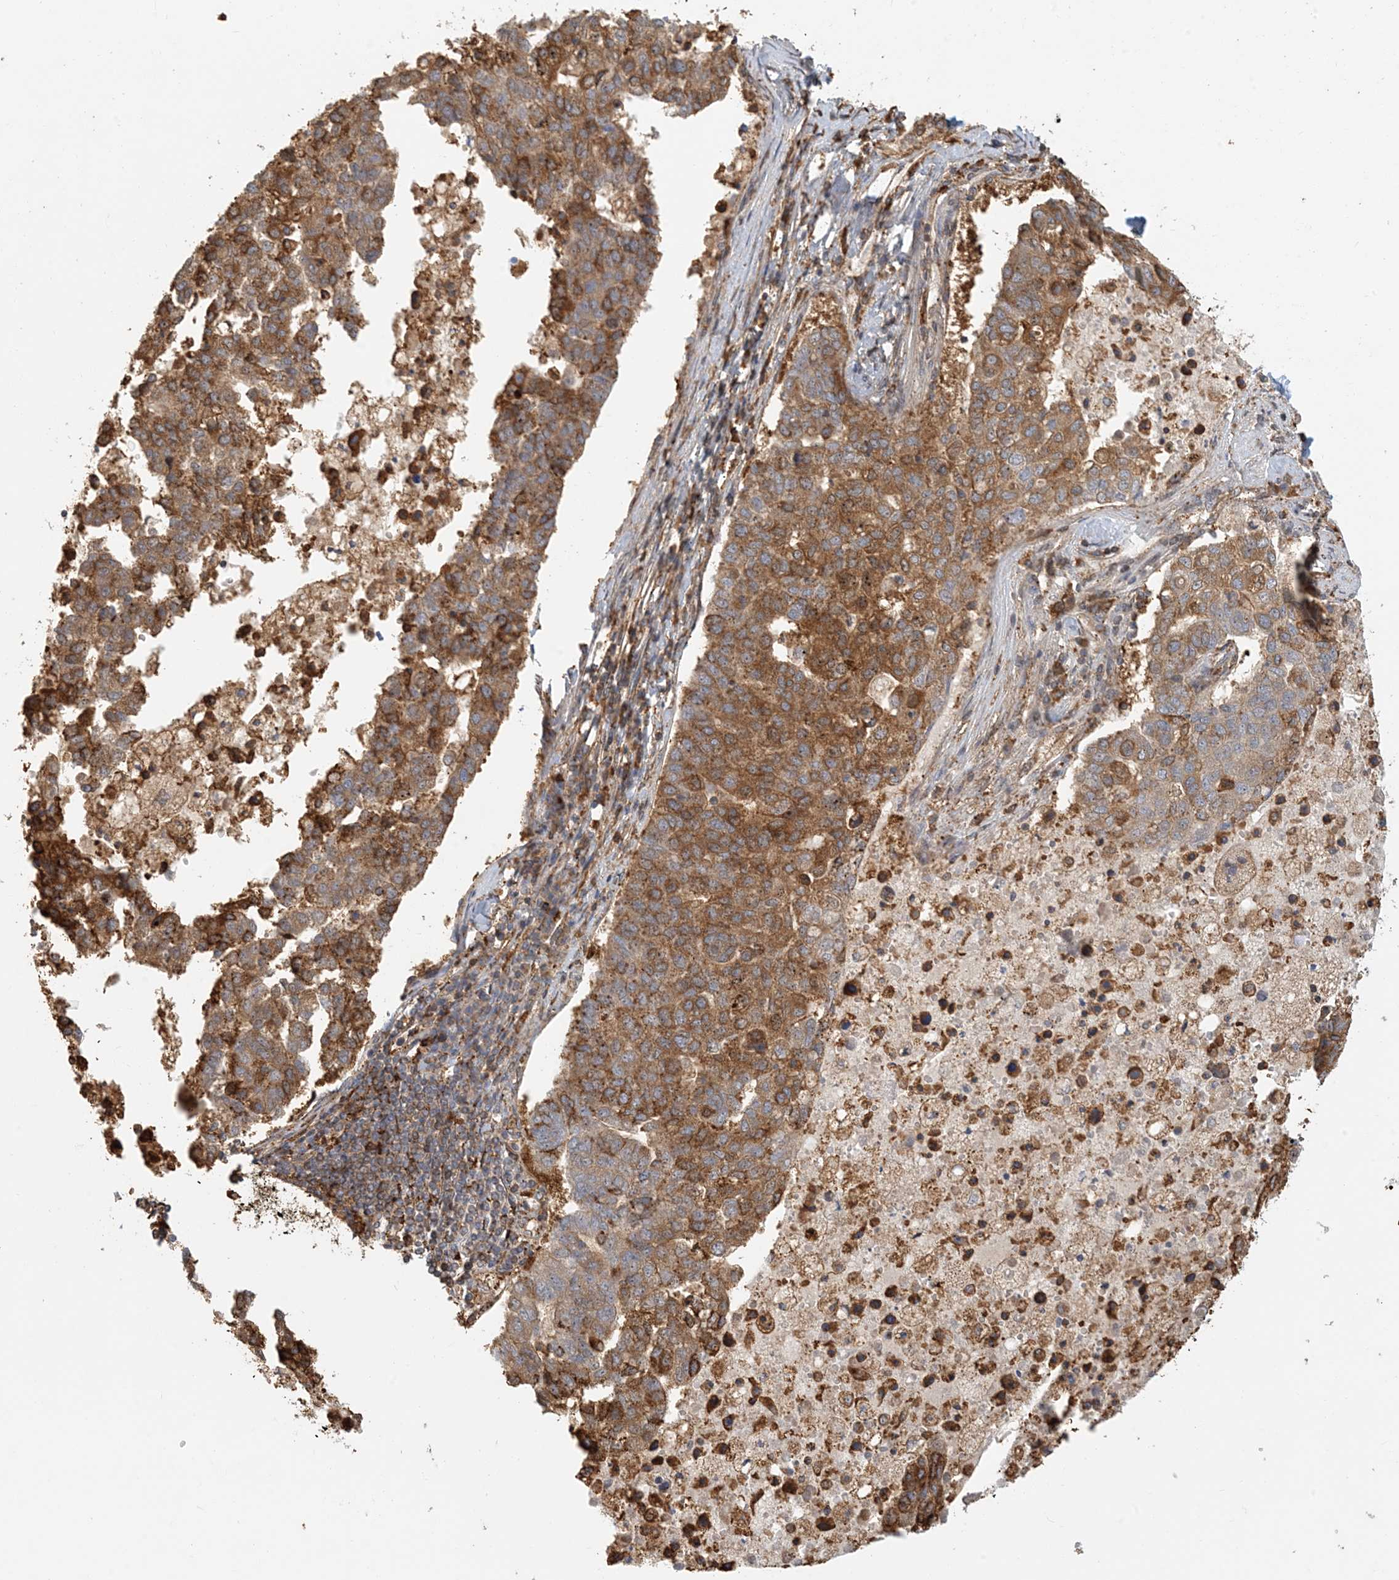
{"staining": {"intensity": "strong", "quantity": ">75%", "location": "cytoplasmic/membranous"}, "tissue": "pancreatic cancer", "cell_type": "Tumor cells", "image_type": "cancer", "snomed": [{"axis": "morphology", "description": "Adenocarcinoma, NOS"}, {"axis": "topography", "description": "Pancreas"}], "caption": "High-power microscopy captured an immunohistochemistry image of pancreatic cancer (adenocarcinoma), revealing strong cytoplasmic/membranous expression in approximately >75% of tumor cells.", "gene": "HNMT", "patient": {"sex": "female", "age": 61}}